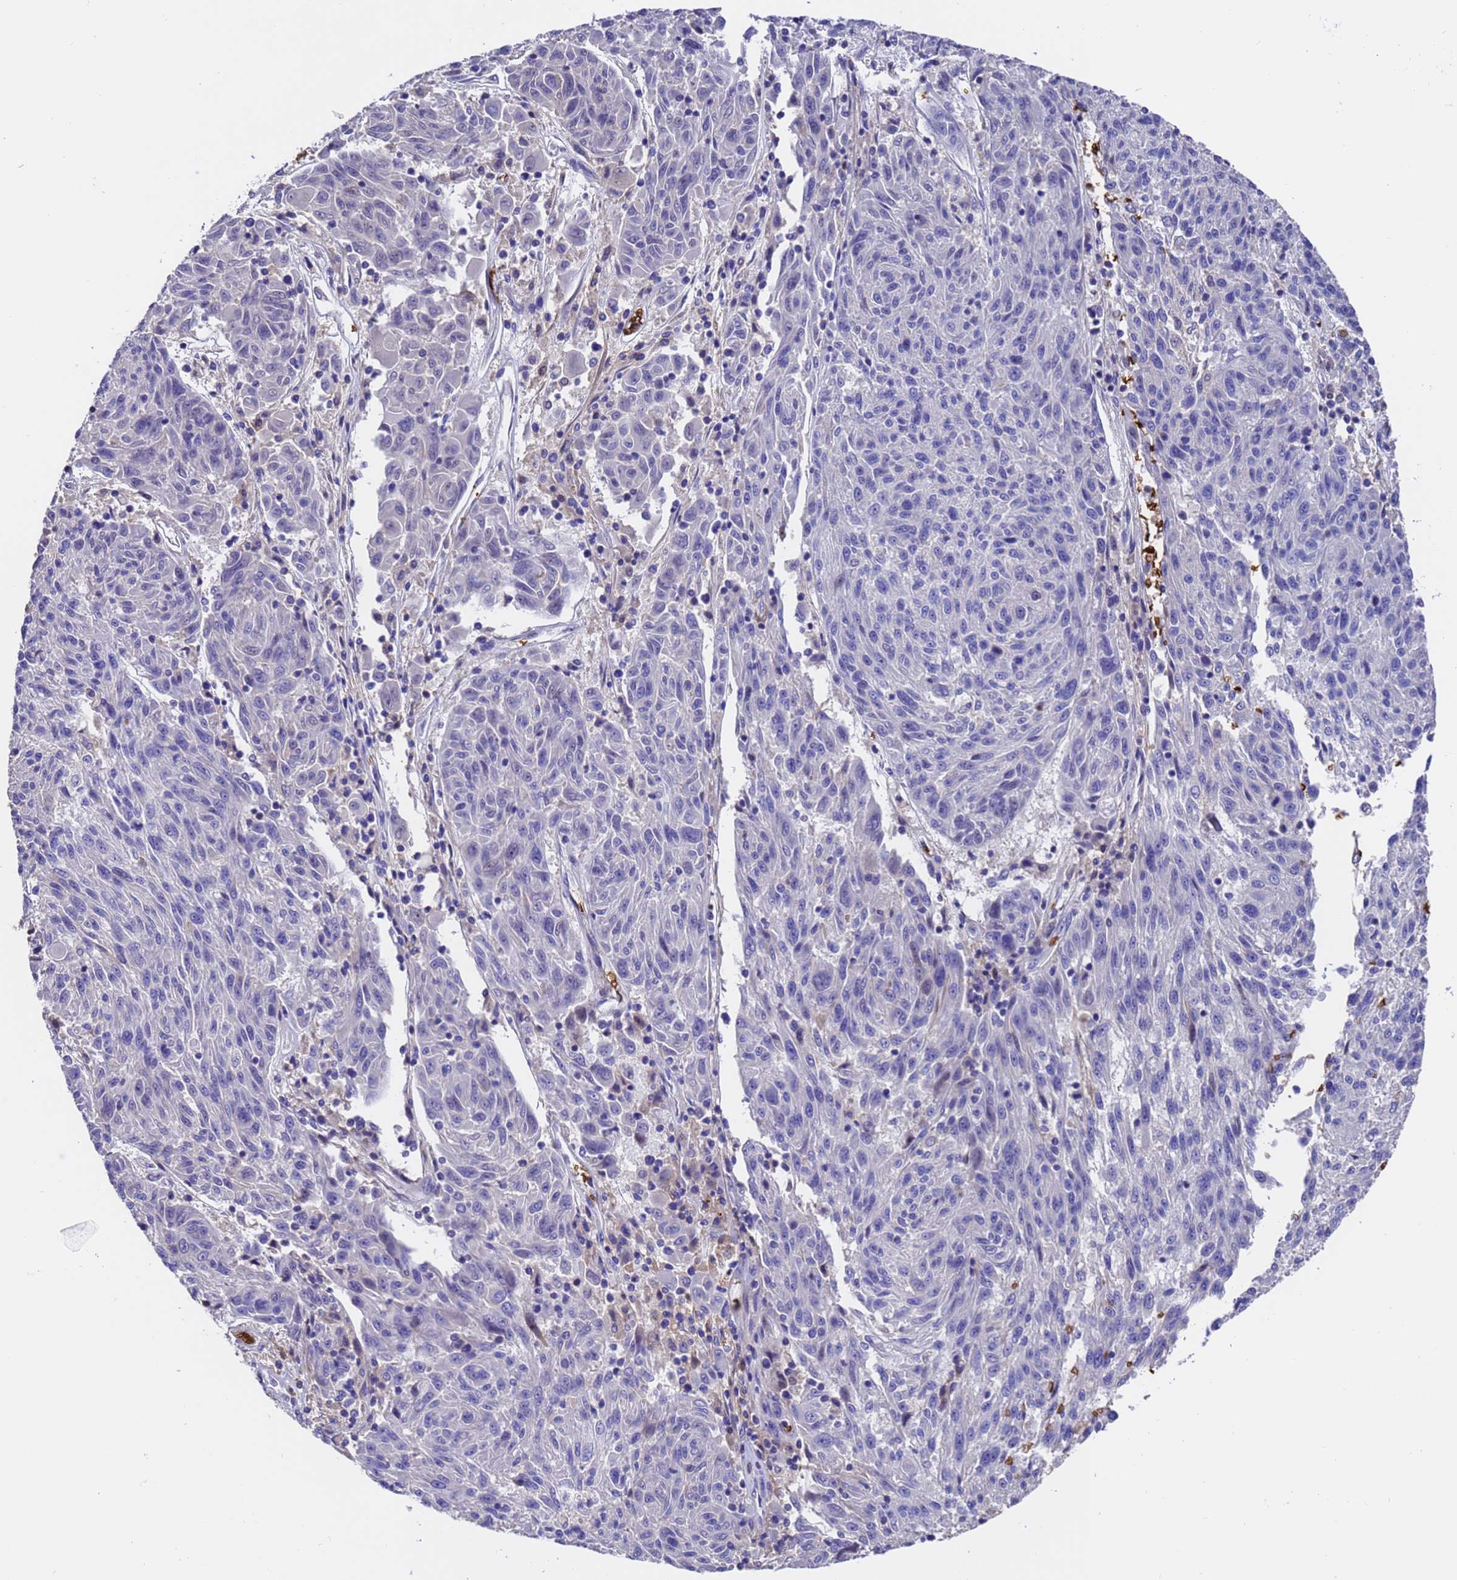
{"staining": {"intensity": "negative", "quantity": "none", "location": "none"}, "tissue": "melanoma", "cell_type": "Tumor cells", "image_type": "cancer", "snomed": [{"axis": "morphology", "description": "Malignant melanoma, NOS"}, {"axis": "topography", "description": "Skin"}], "caption": "Immunohistochemistry (IHC) image of neoplastic tissue: human malignant melanoma stained with DAB demonstrates no significant protein positivity in tumor cells.", "gene": "ELP6", "patient": {"sex": "male", "age": 53}}